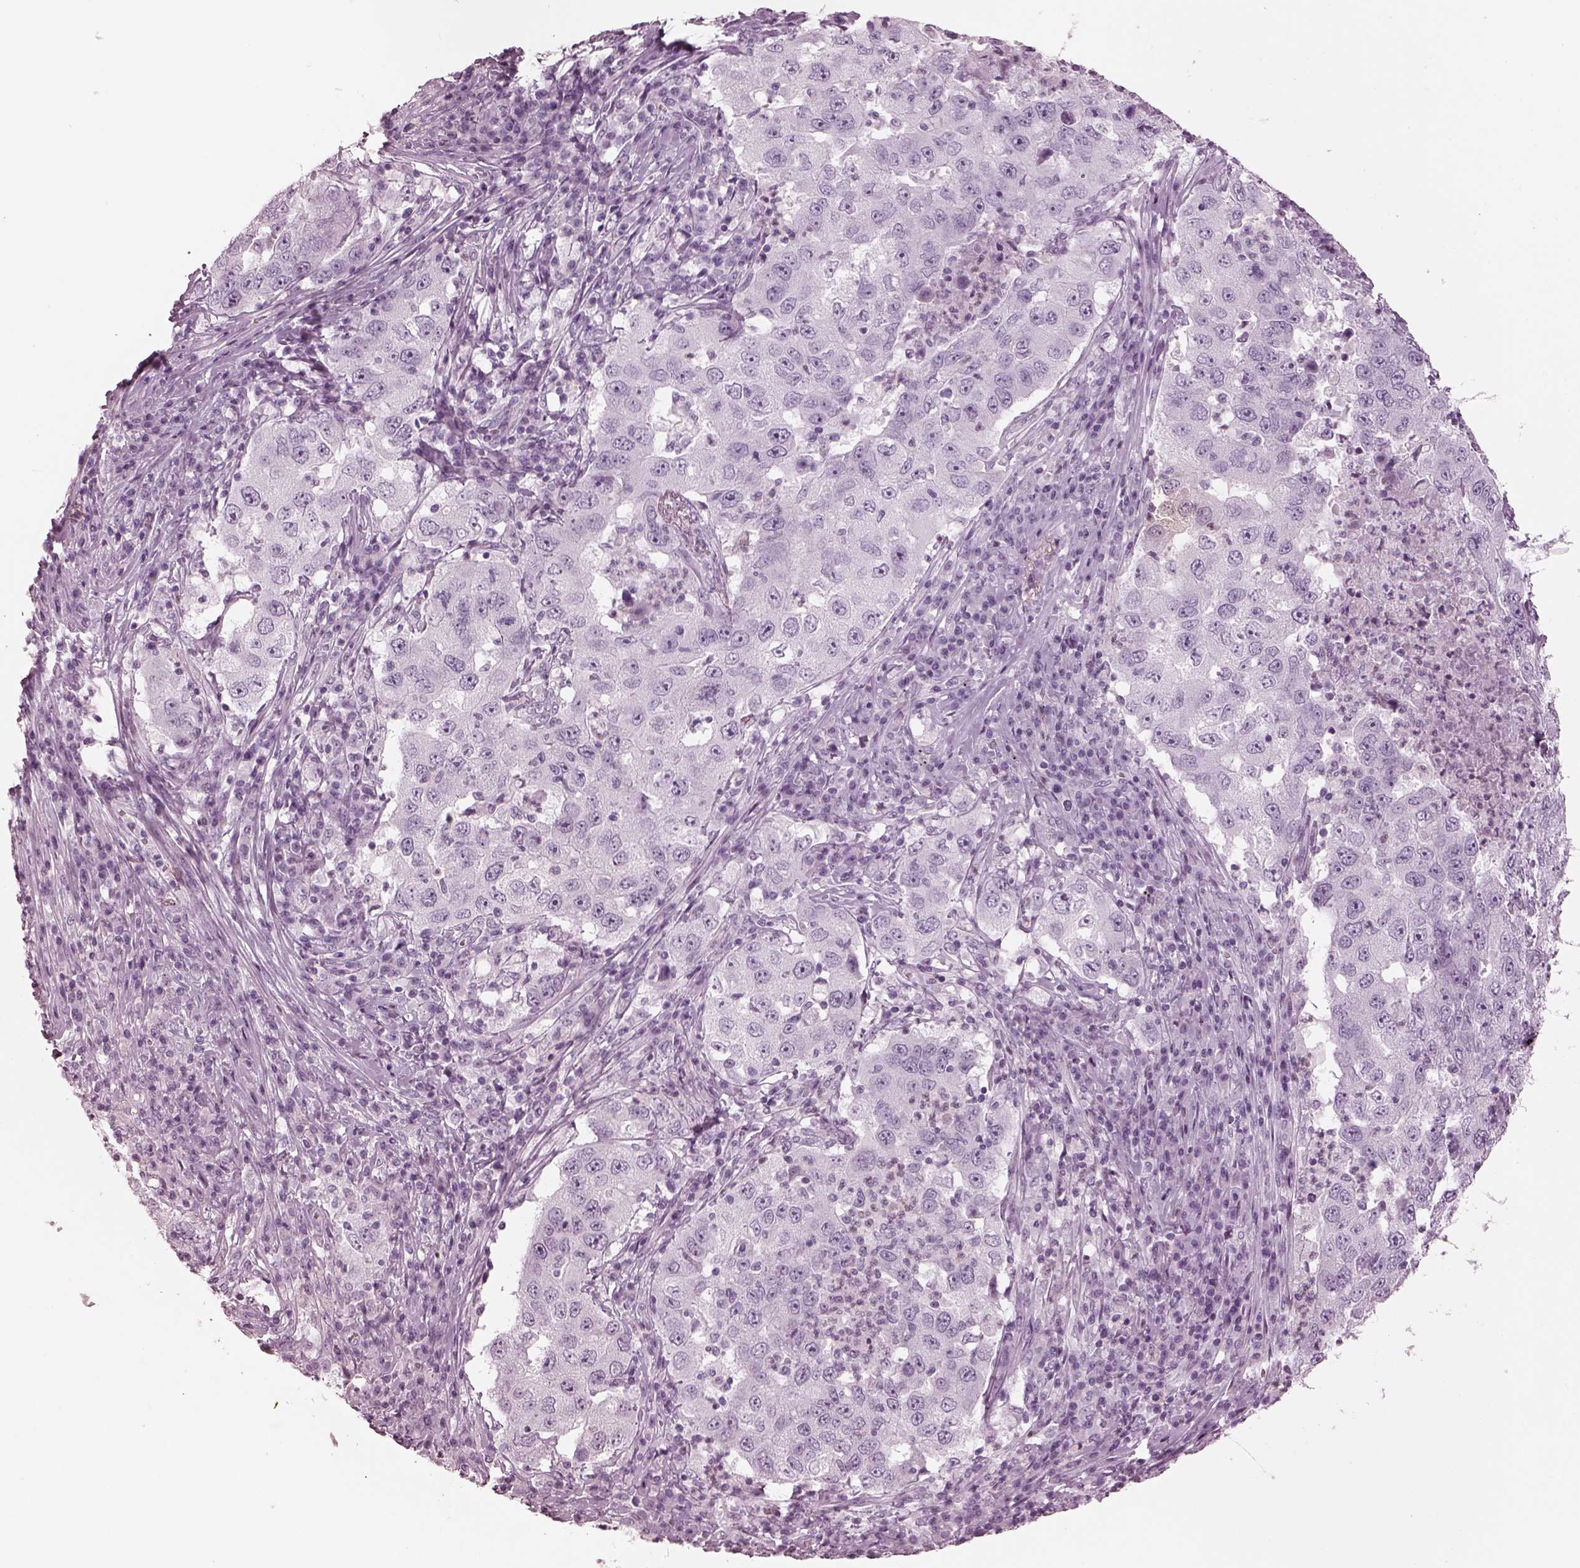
{"staining": {"intensity": "negative", "quantity": "none", "location": "none"}, "tissue": "lung cancer", "cell_type": "Tumor cells", "image_type": "cancer", "snomed": [{"axis": "morphology", "description": "Adenocarcinoma, NOS"}, {"axis": "topography", "description": "Lung"}], "caption": "Histopathology image shows no protein positivity in tumor cells of adenocarcinoma (lung) tissue.", "gene": "OPN4", "patient": {"sex": "male", "age": 73}}